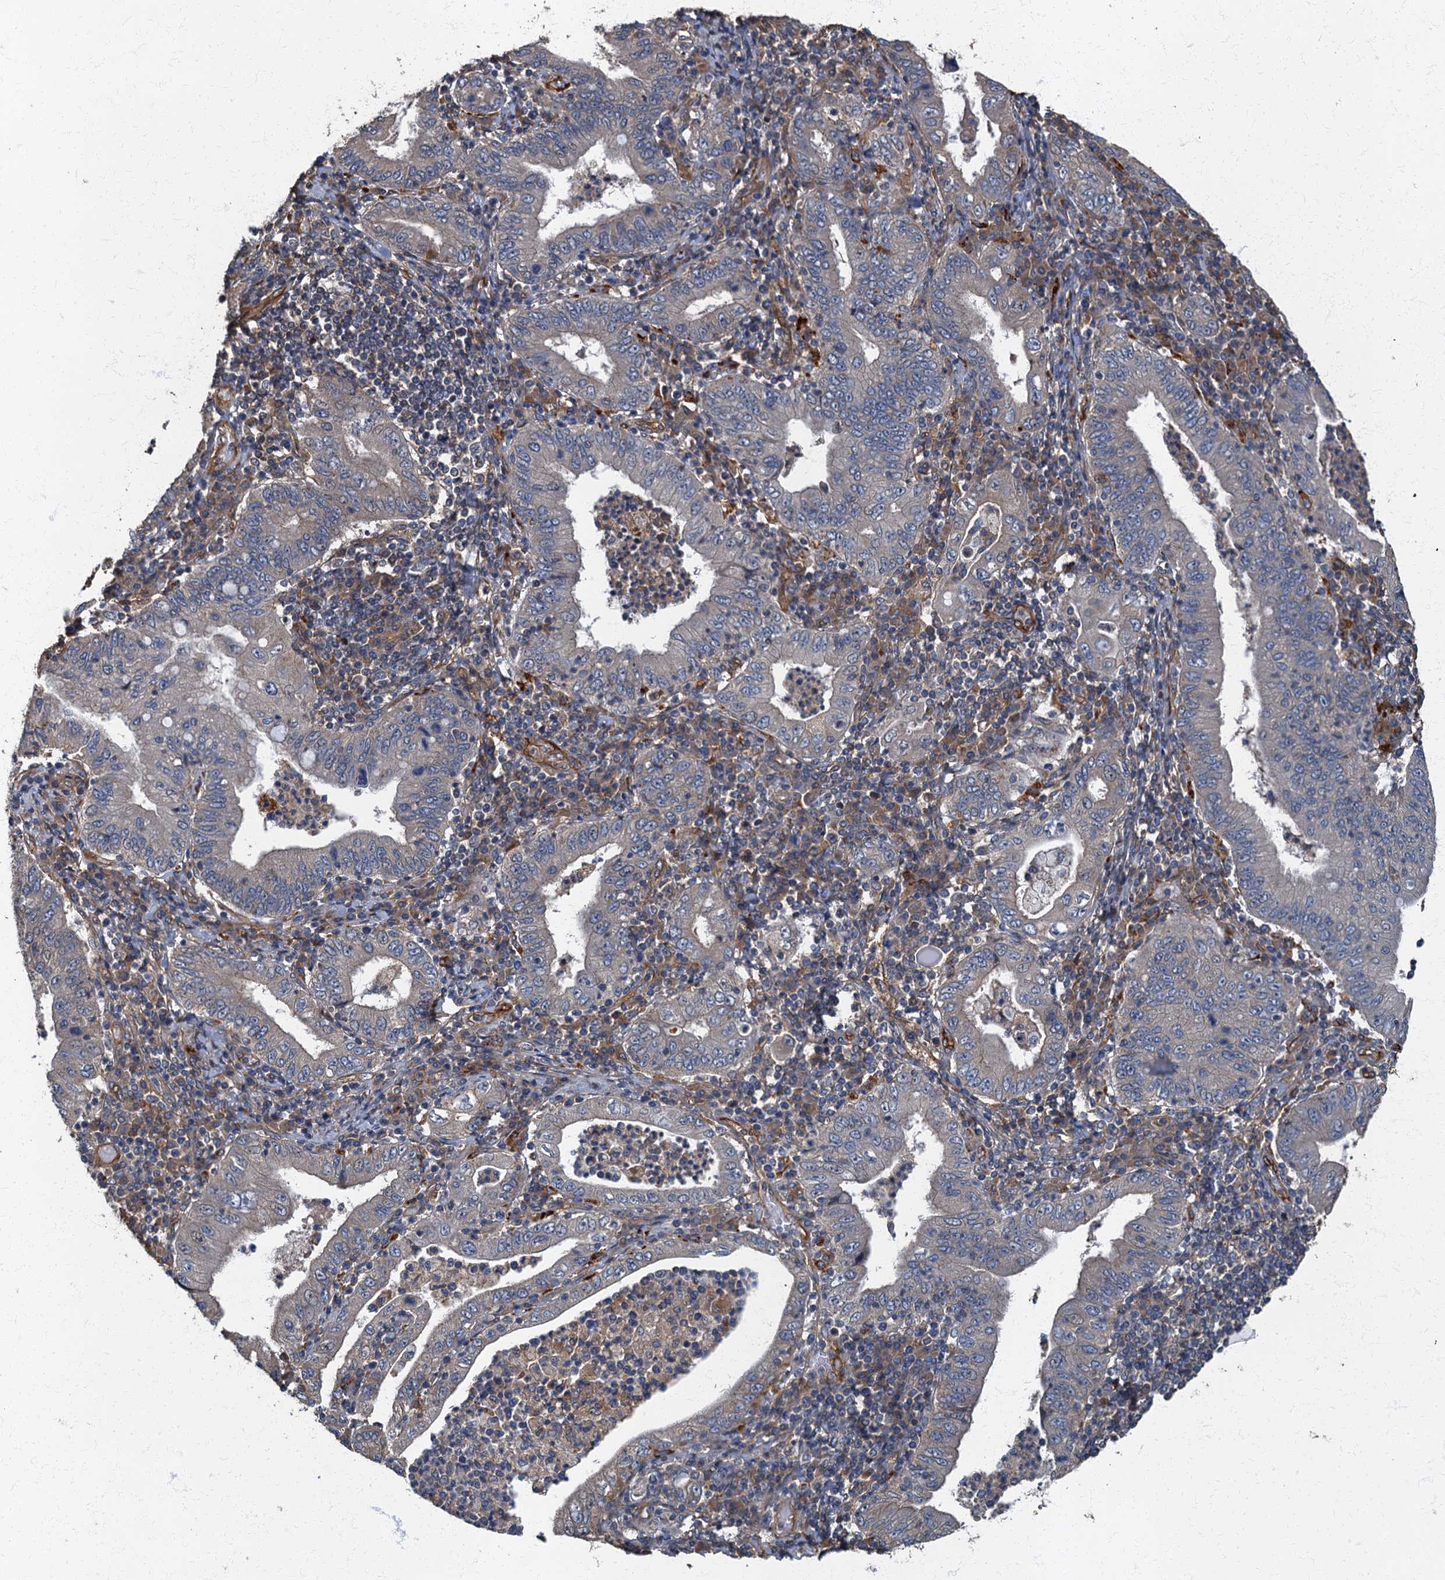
{"staining": {"intensity": "weak", "quantity": "<25%", "location": "cytoplasmic/membranous"}, "tissue": "stomach cancer", "cell_type": "Tumor cells", "image_type": "cancer", "snomed": [{"axis": "morphology", "description": "Normal tissue, NOS"}, {"axis": "morphology", "description": "Adenocarcinoma, NOS"}, {"axis": "topography", "description": "Esophagus"}, {"axis": "topography", "description": "Stomach, upper"}, {"axis": "topography", "description": "Peripheral nerve tissue"}], "caption": "This is an IHC photomicrograph of human stomach cancer (adenocarcinoma). There is no staining in tumor cells.", "gene": "ARL11", "patient": {"sex": "male", "age": 62}}